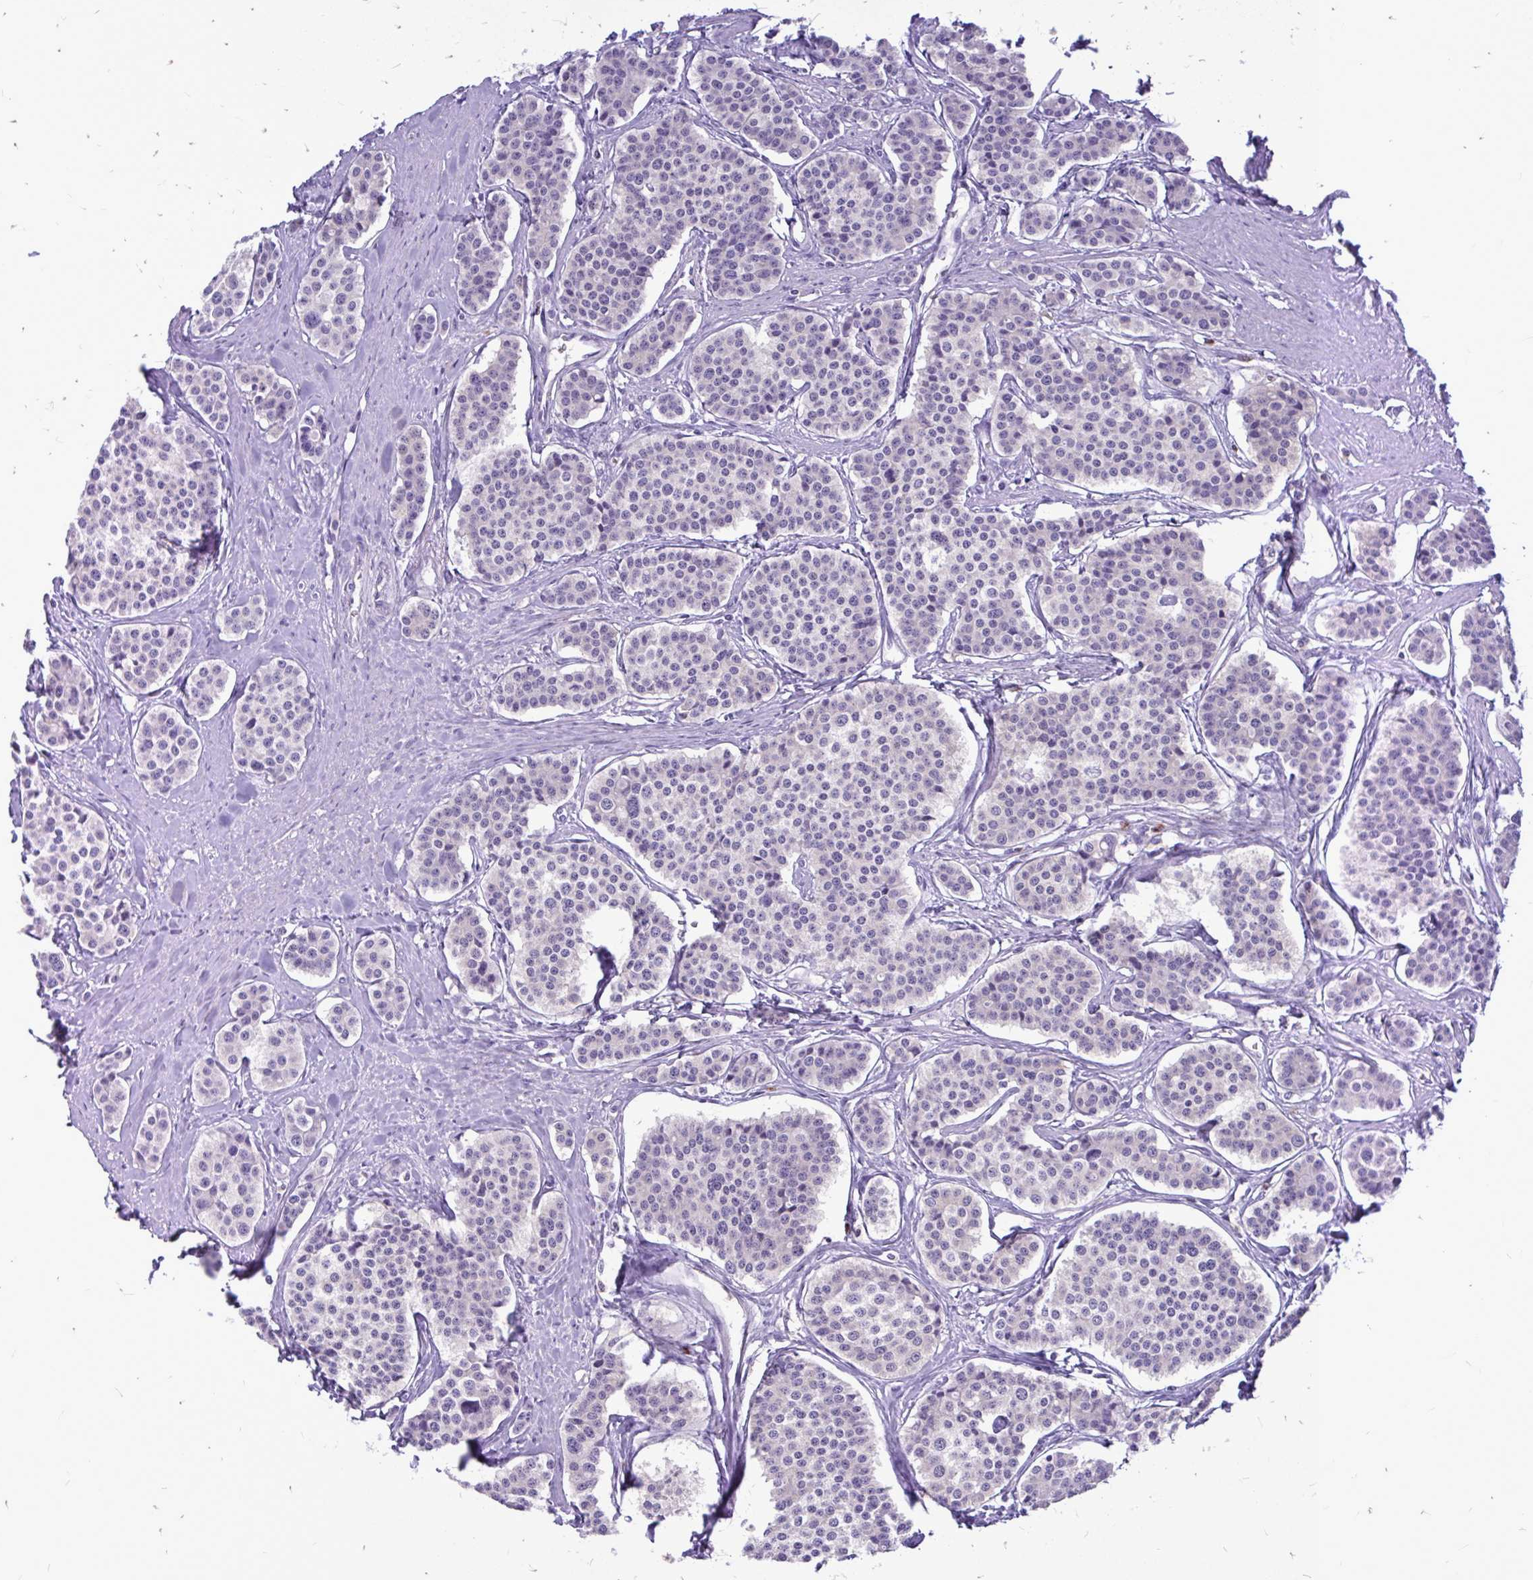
{"staining": {"intensity": "negative", "quantity": "none", "location": "none"}, "tissue": "carcinoid", "cell_type": "Tumor cells", "image_type": "cancer", "snomed": [{"axis": "morphology", "description": "Carcinoid, malignant, NOS"}, {"axis": "topography", "description": "Small intestine"}], "caption": "This is a histopathology image of immunohistochemistry staining of carcinoid (malignant), which shows no positivity in tumor cells.", "gene": "MAP1LC3A", "patient": {"sex": "male", "age": 60}}